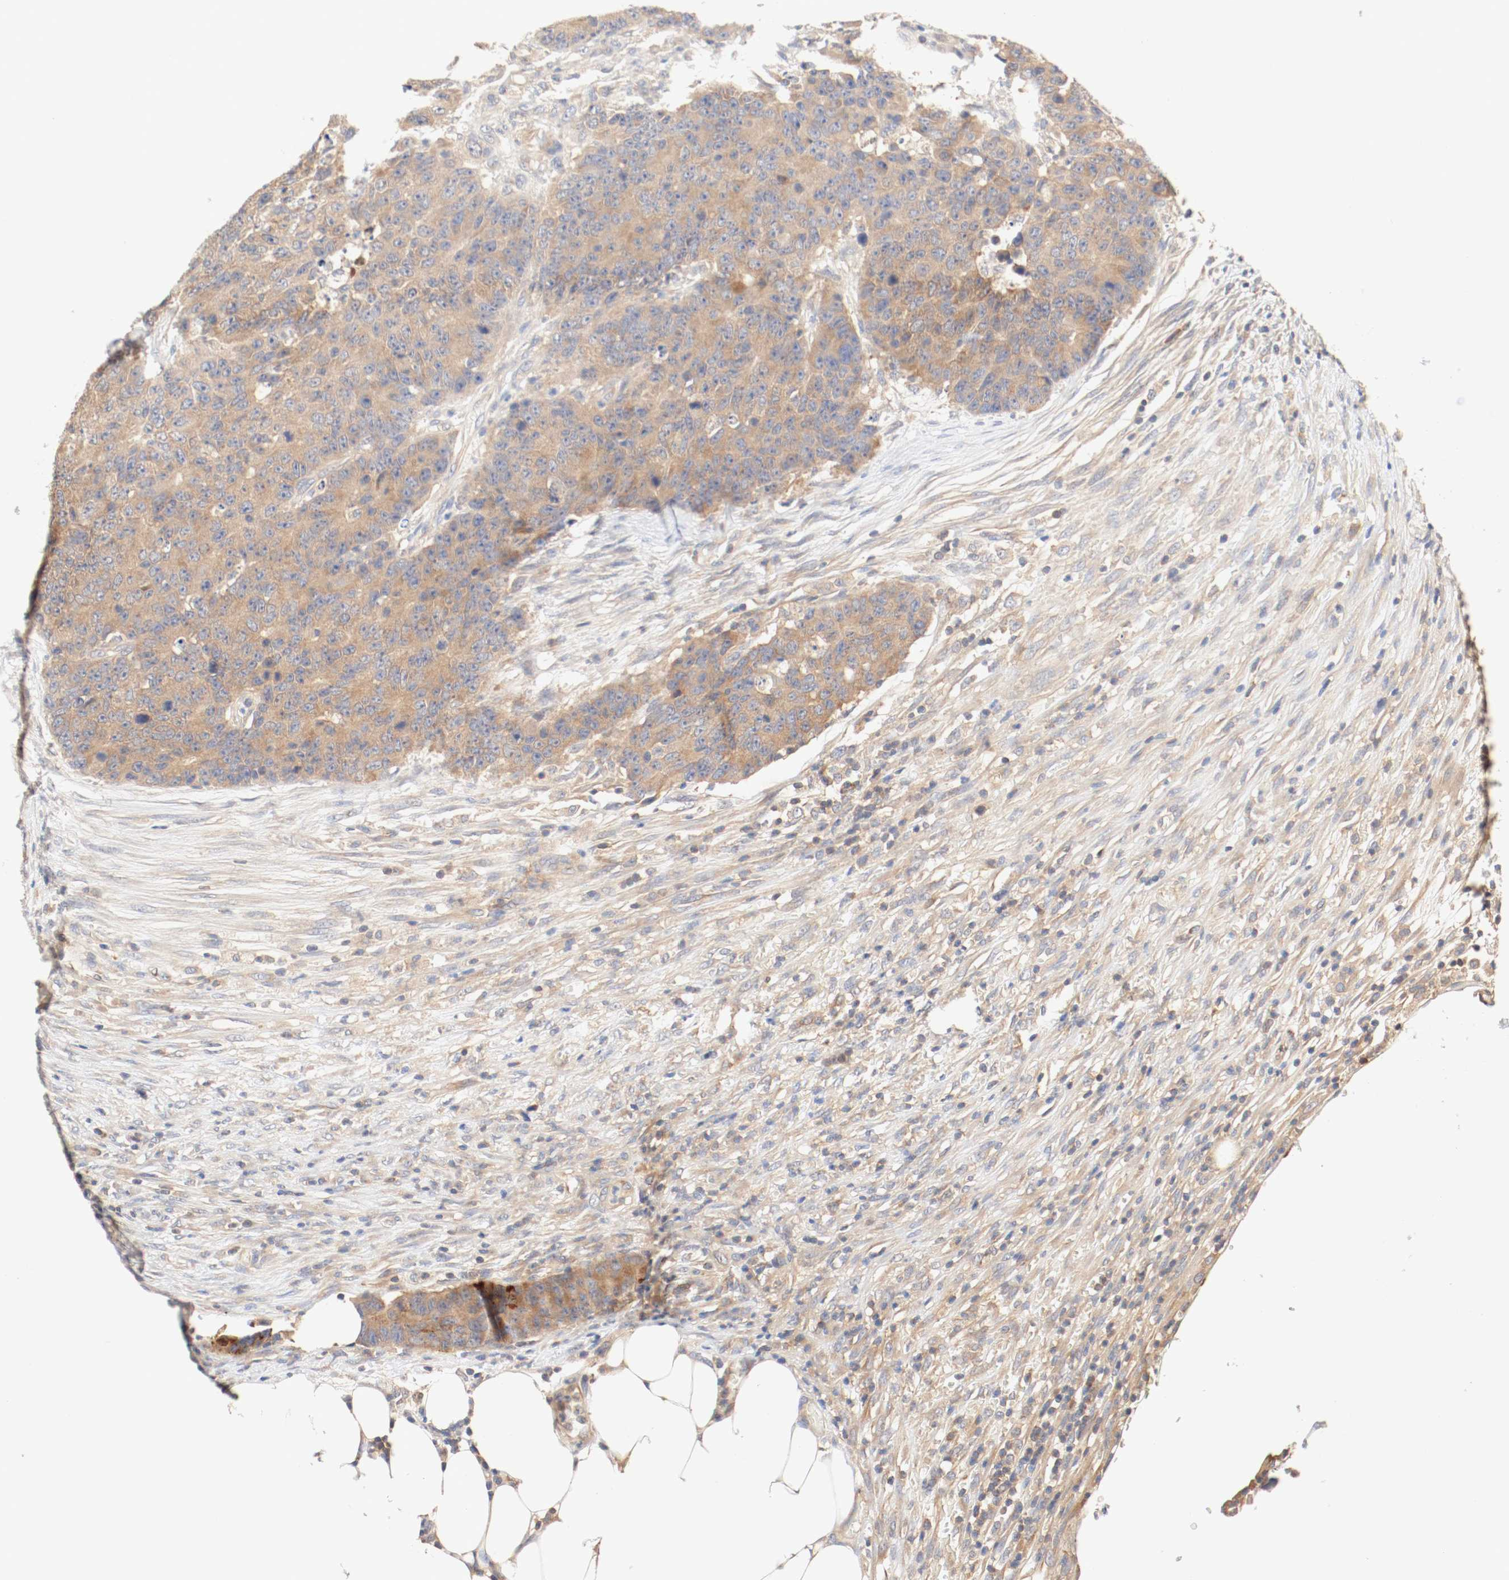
{"staining": {"intensity": "moderate", "quantity": ">75%", "location": "cytoplasmic/membranous"}, "tissue": "colorectal cancer", "cell_type": "Tumor cells", "image_type": "cancer", "snomed": [{"axis": "morphology", "description": "Adenocarcinoma, NOS"}, {"axis": "topography", "description": "Colon"}], "caption": "Colorectal cancer tissue exhibits moderate cytoplasmic/membranous staining in approximately >75% of tumor cells, visualized by immunohistochemistry.", "gene": "GIT1", "patient": {"sex": "female", "age": 86}}